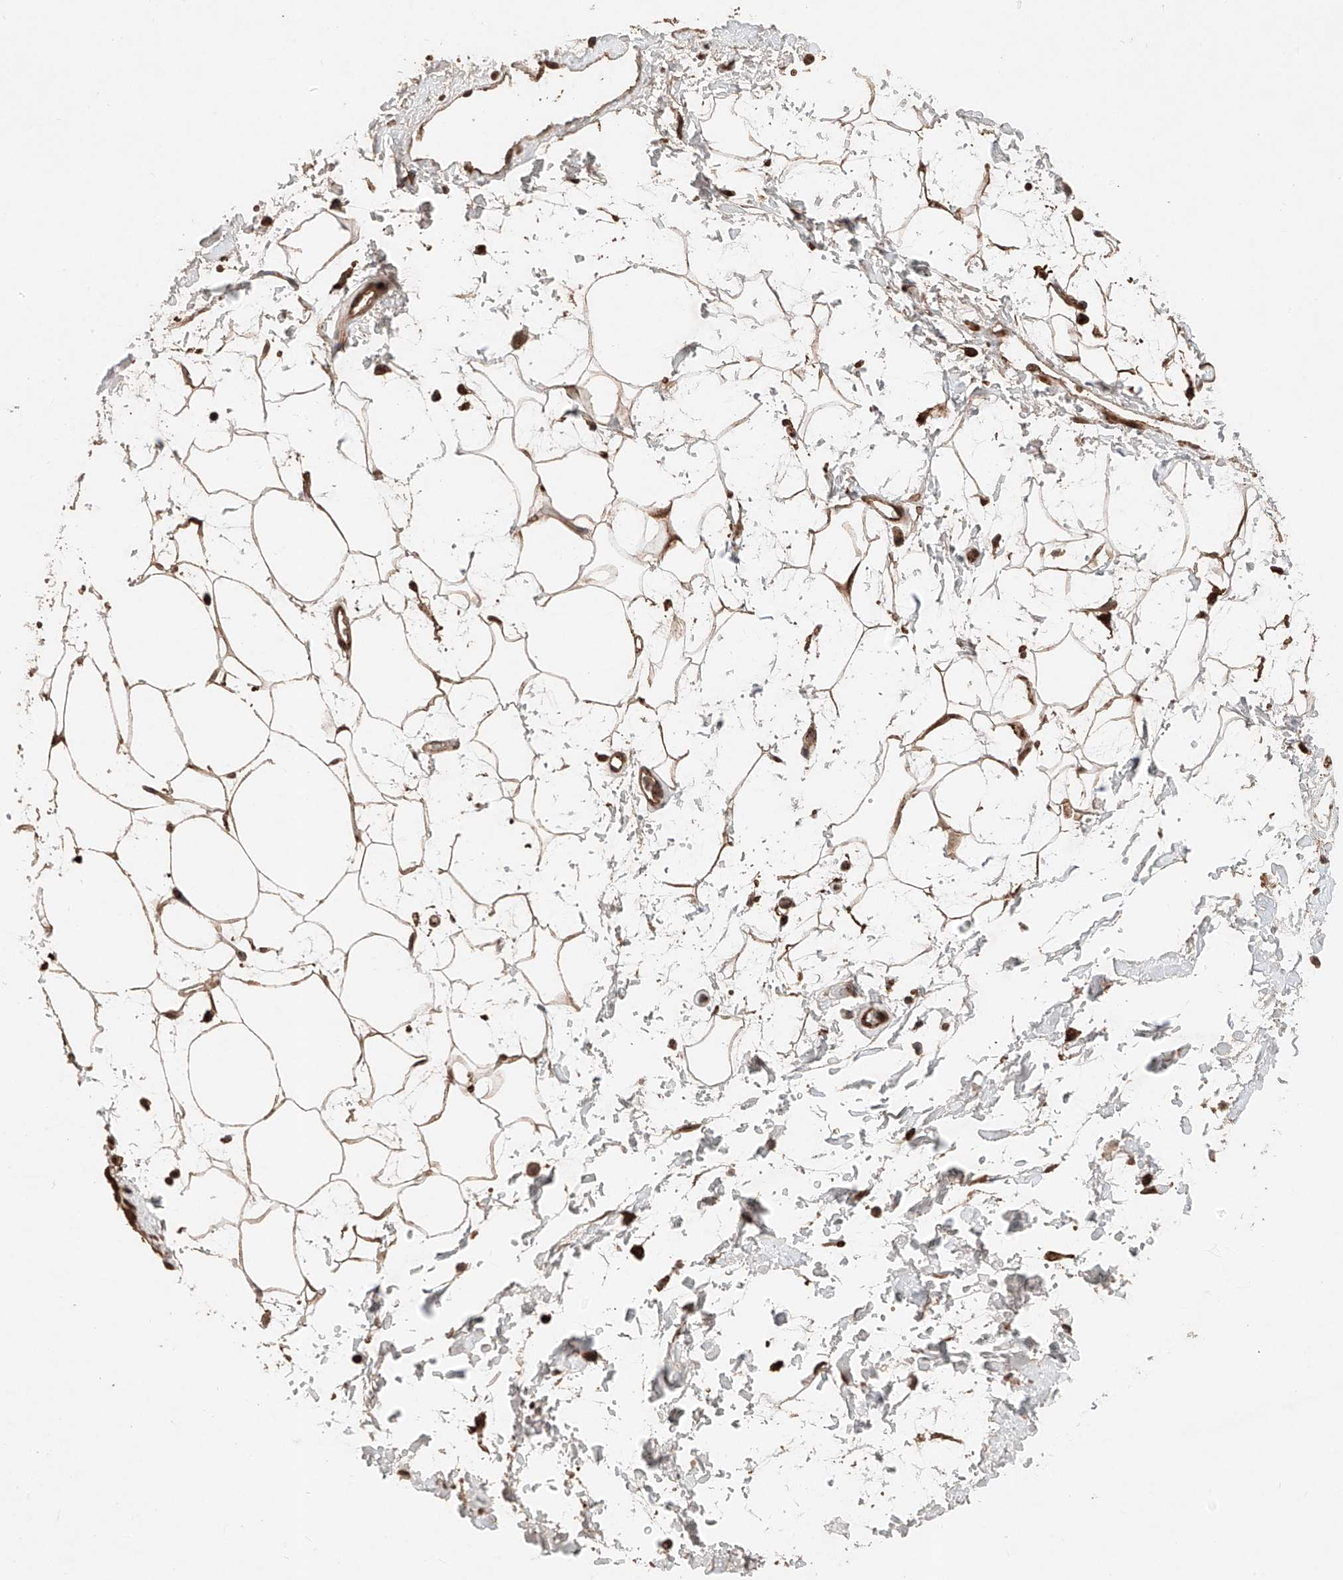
{"staining": {"intensity": "moderate", "quantity": ">75%", "location": "cytoplasmic/membranous"}, "tissue": "adipose tissue", "cell_type": "Adipocytes", "image_type": "normal", "snomed": [{"axis": "morphology", "description": "Normal tissue, NOS"}, {"axis": "topography", "description": "Soft tissue"}], "caption": "Moderate cytoplasmic/membranous staining for a protein is appreciated in about >75% of adipocytes of normal adipose tissue using immunohistochemistry.", "gene": "ZSCAN29", "patient": {"sex": "male", "age": 72}}